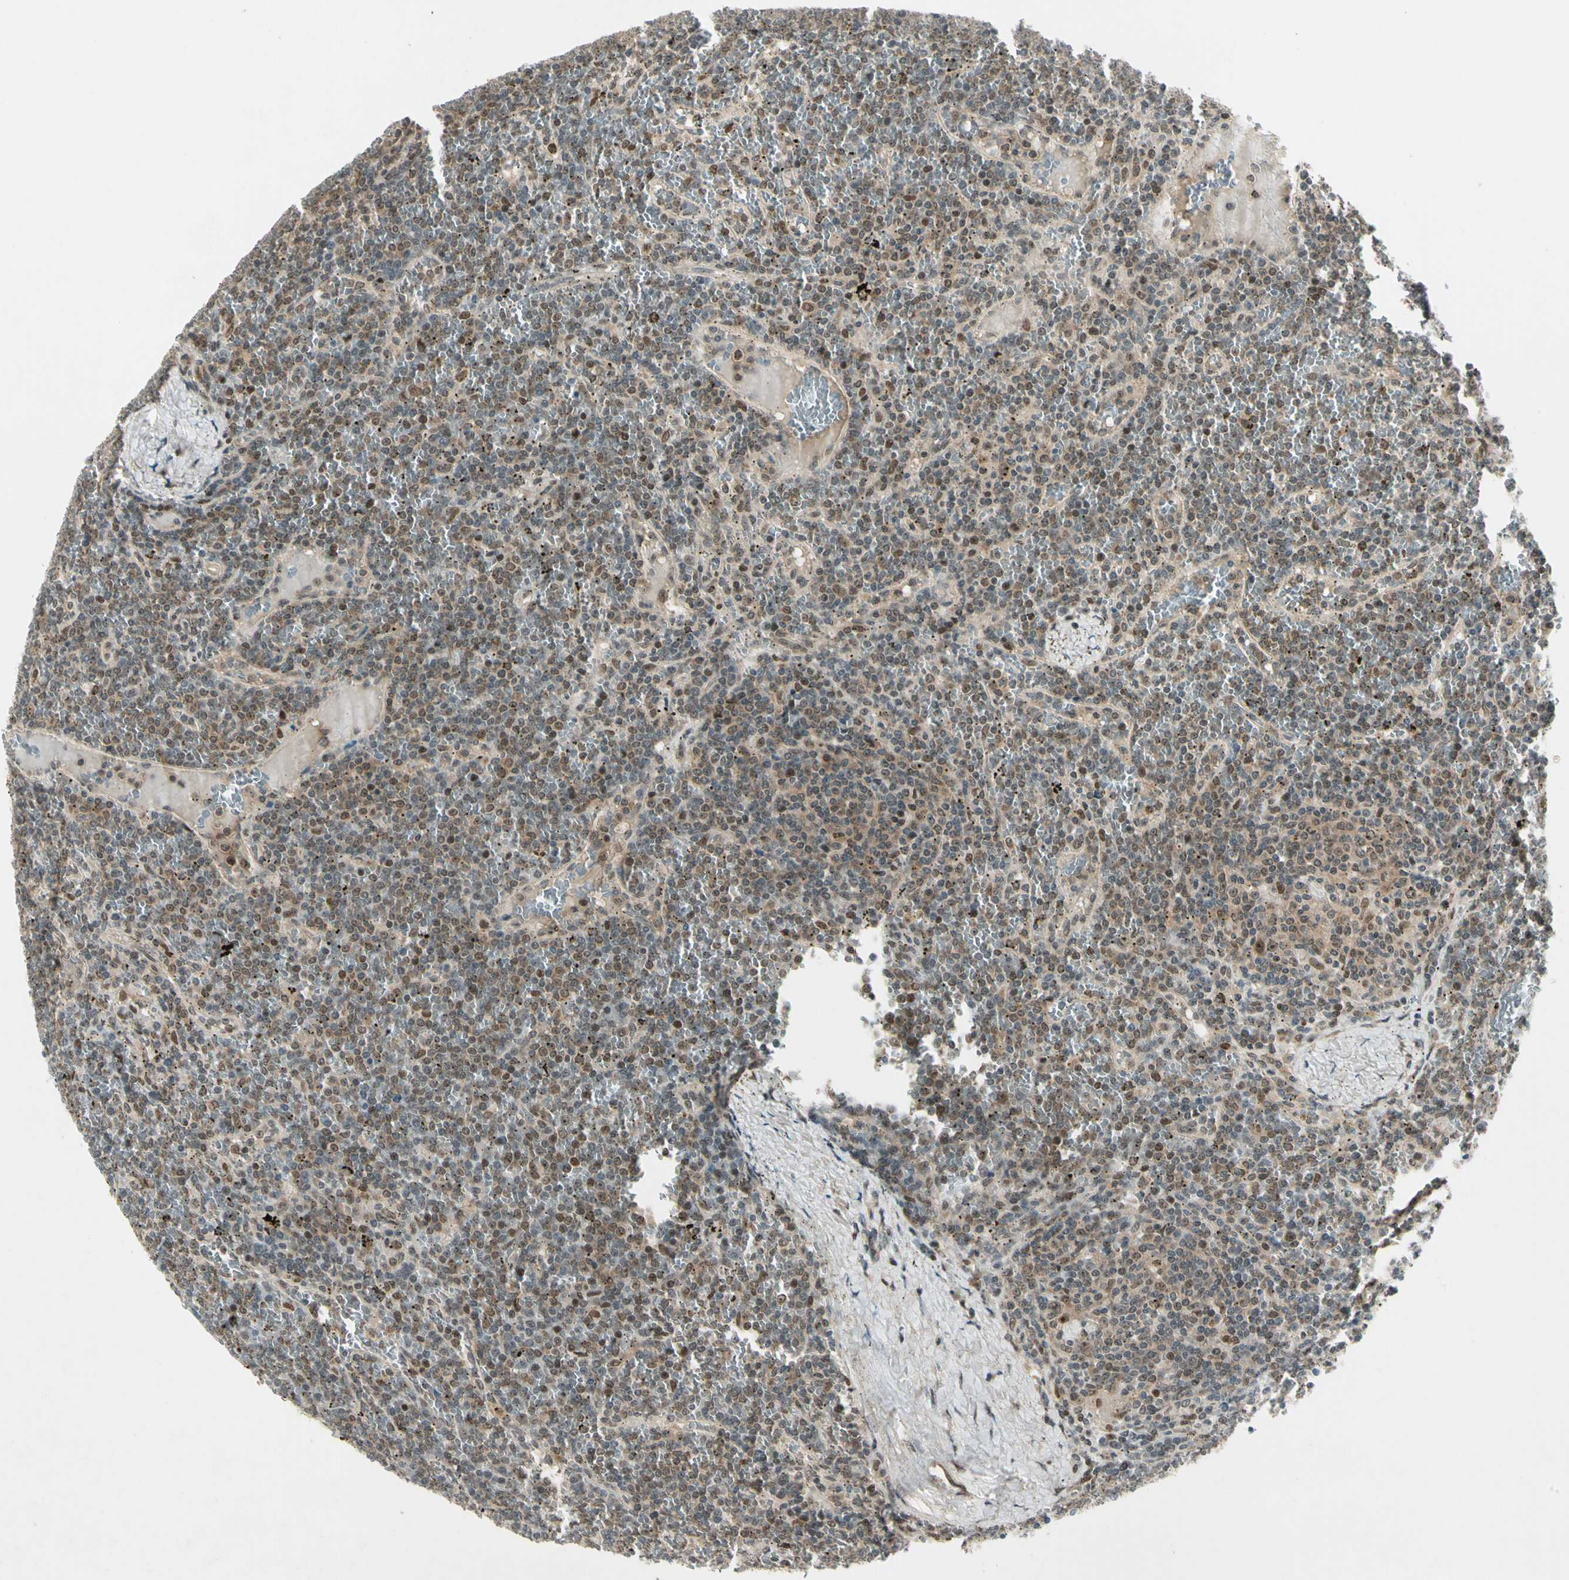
{"staining": {"intensity": "moderate", "quantity": ">75%", "location": "cytoplasmic/membranous,nuclear"}, "tissue": "lymphoma", "cell_type": "Tumor cells", "image_type": "cancer", "snomed": [{"axis": "morphology", "description": "Malignant lymphoma, non-Hodgkin's type, Low grade"}, {"axis": "topography", "description": "Spleen"}], "caption": "Lymphoma stained with a protein marker exhibits moderate staining in tumor cells.", "gene": "GTF3A", "patient": {"sex": "female", "age": 19}}